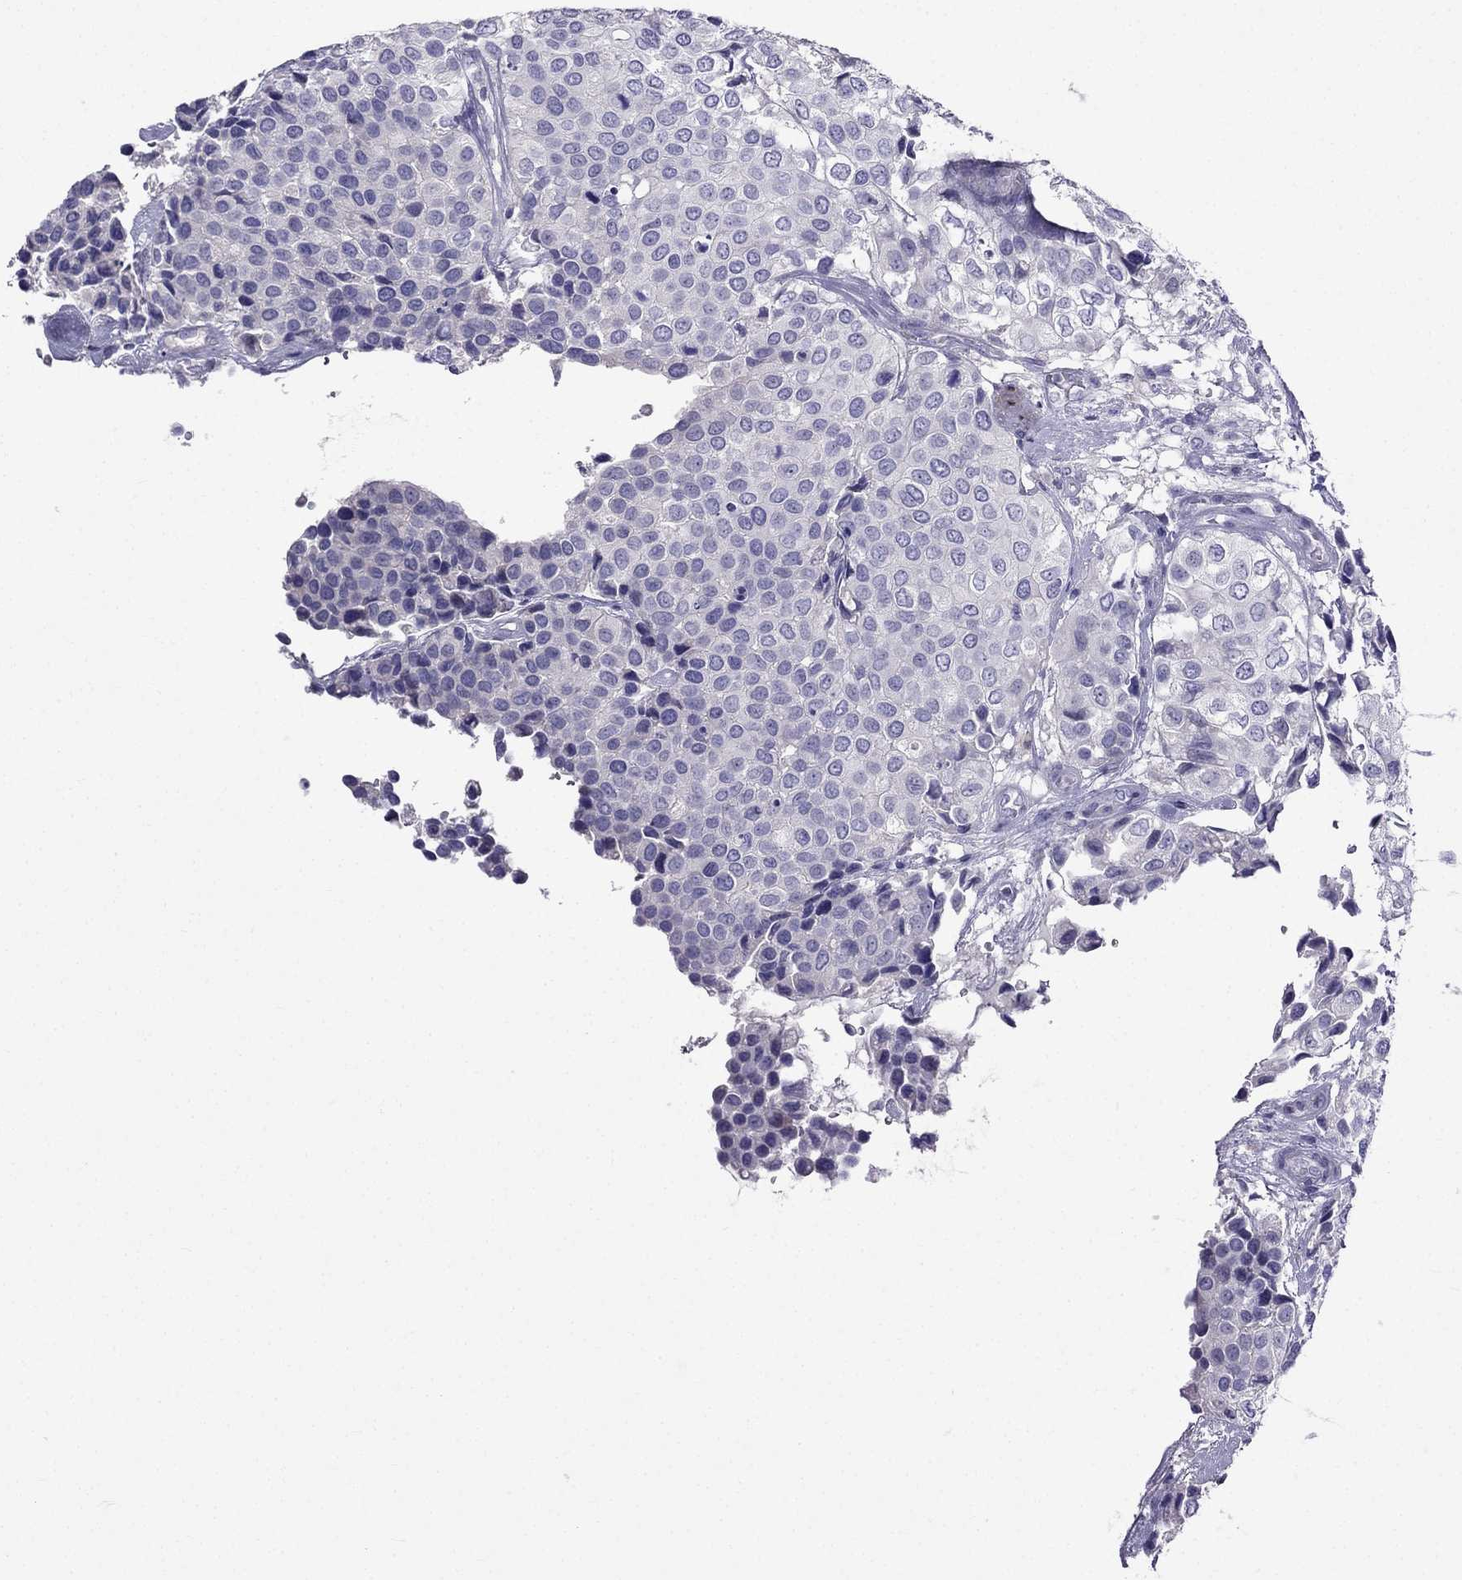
{"staining": {"intensity": "negative", "quantity": "none", "location": "none"}, "tissue": "urothelial cancer", "cell_type": "Tumor cells", "image_type": "cancer", "snomed": [{"axis": "morphology", "description": "Urothelial carcinoma, High grade"}, {"axis": "topography", "description": "Urinary bladder"}], "caption": "This is a micrograph of immunohistochemistry (IHC) staining of urothelial cancer, which shows no positivity in tumor cells.", "gene": "PATE1", "patient": {"sex": "male", "age": 73}}